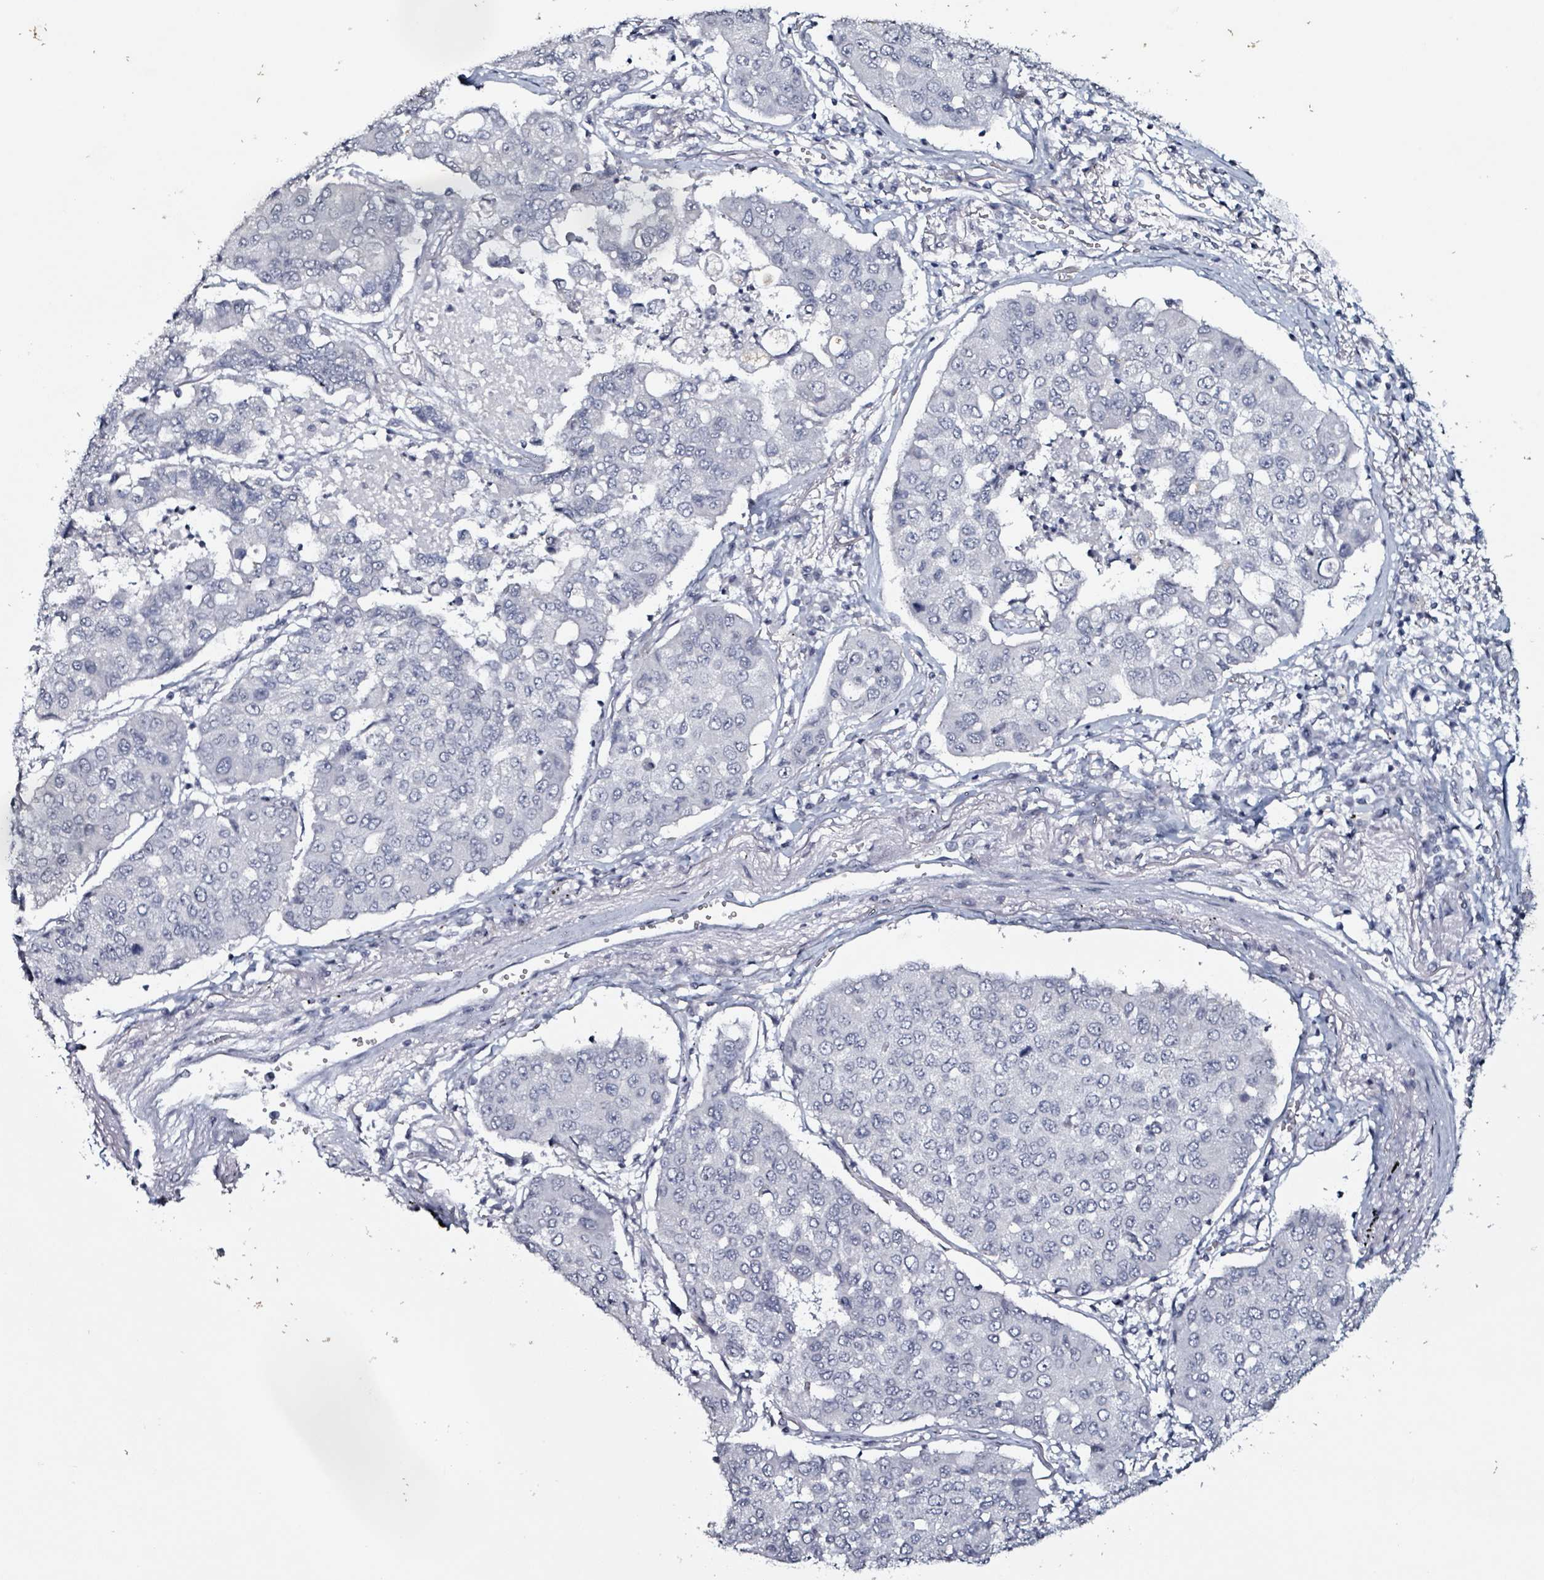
{"staining": {"intensity": "negative", "quantity": "none", "location": "none"}, "tissue": "lung cancer", "cell_type": "Tumor cells", "image_type": "cancer", "snomed": [{"axis": "morphology", "description": "Squamous cell carcinoma, NOS"}, {"axis": "topography", "description": "Lung"}], "caption": "An image of human lung cancer is negative for staining in tumor cells.", "gene": "CA9", "patient": {"sex": "male", "age": 74}}